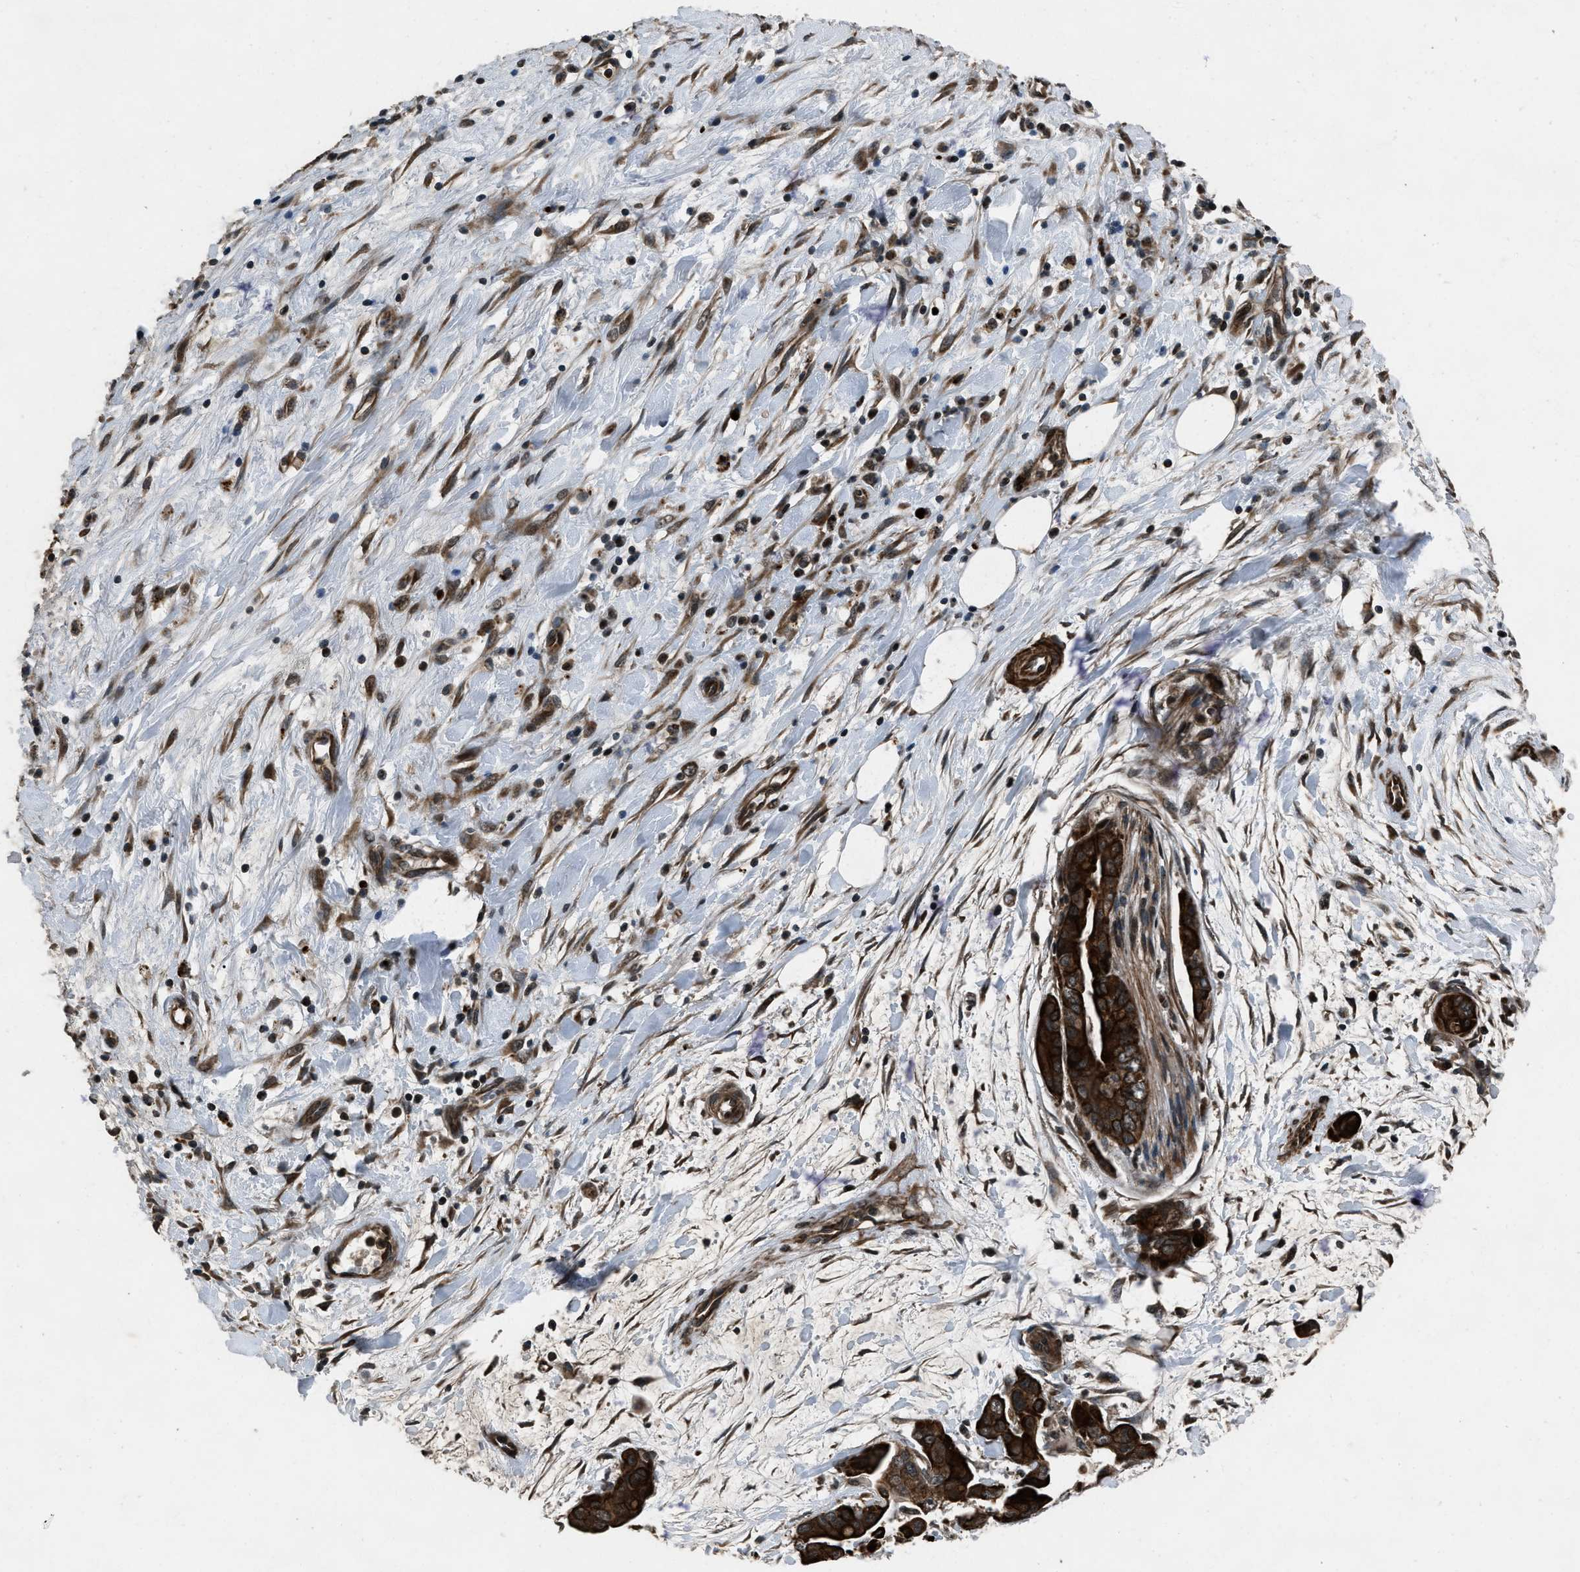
{"staining": {"intensity": "strong", "quantity": ">75%", "location": "cytoplasmic/membranous"}, "tissue": "pancreatic cancer", "cell_type": "Tumor cells", "image_type": "cancer", "snomed": [{"axis": "morphology", "description": "Adenocarcinoma, NOS"}, {"axis": "topography", "description": "Pancreas"}], "caption": "There is high levels of strong cytoplasmic/membranous positivity in tumor cells of pancreatic adenocarcinoma, as demonstrated by immunohistochemical staining (brown color).", "gene": "IRAK4", "patient": {"sex": "female", "age": 75}}